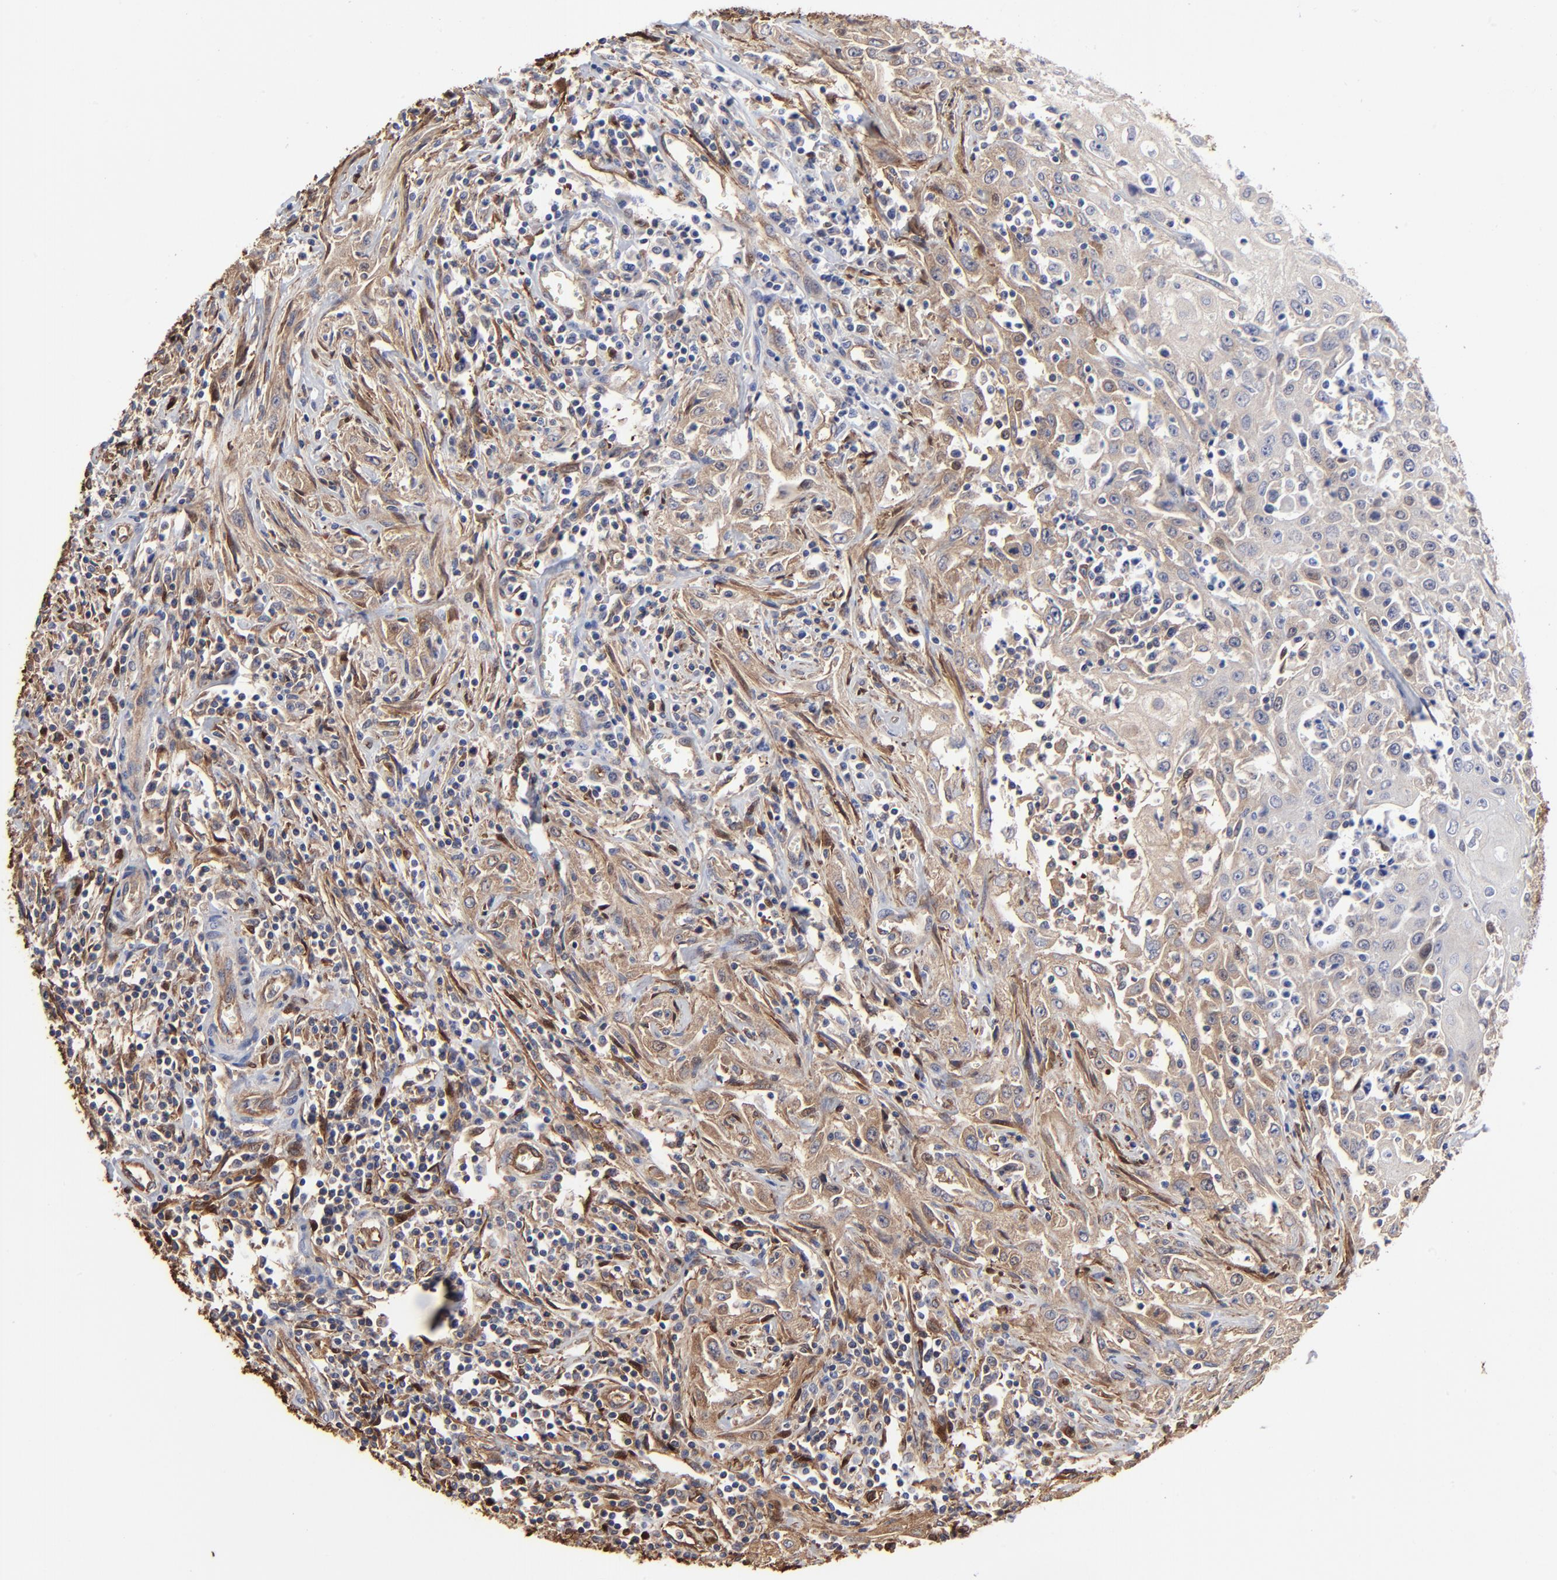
{"staining": {"intensity": "weak", "quantity": "<25%", "location": "cytoplasmic/membranous"}, "tissue": "head and neck cancer", "cell_type": "Tumor cells", "image_type": "cancer", "snomed": [{"axis": "morphology", "description": "Squamous cell carcinoma, NOS"}, {"axis": "topography", "description": "Oral tissue"}, {"axis": "topography", "description": "Head-Neck"}], "caption": "Tumor cells show no significant protein staining in head and neck cancer. (DAB immunohistochemistry with hematoxylin counter stain).", "gene": "CILP", "patient": {"sex": "female", "age": 76}}